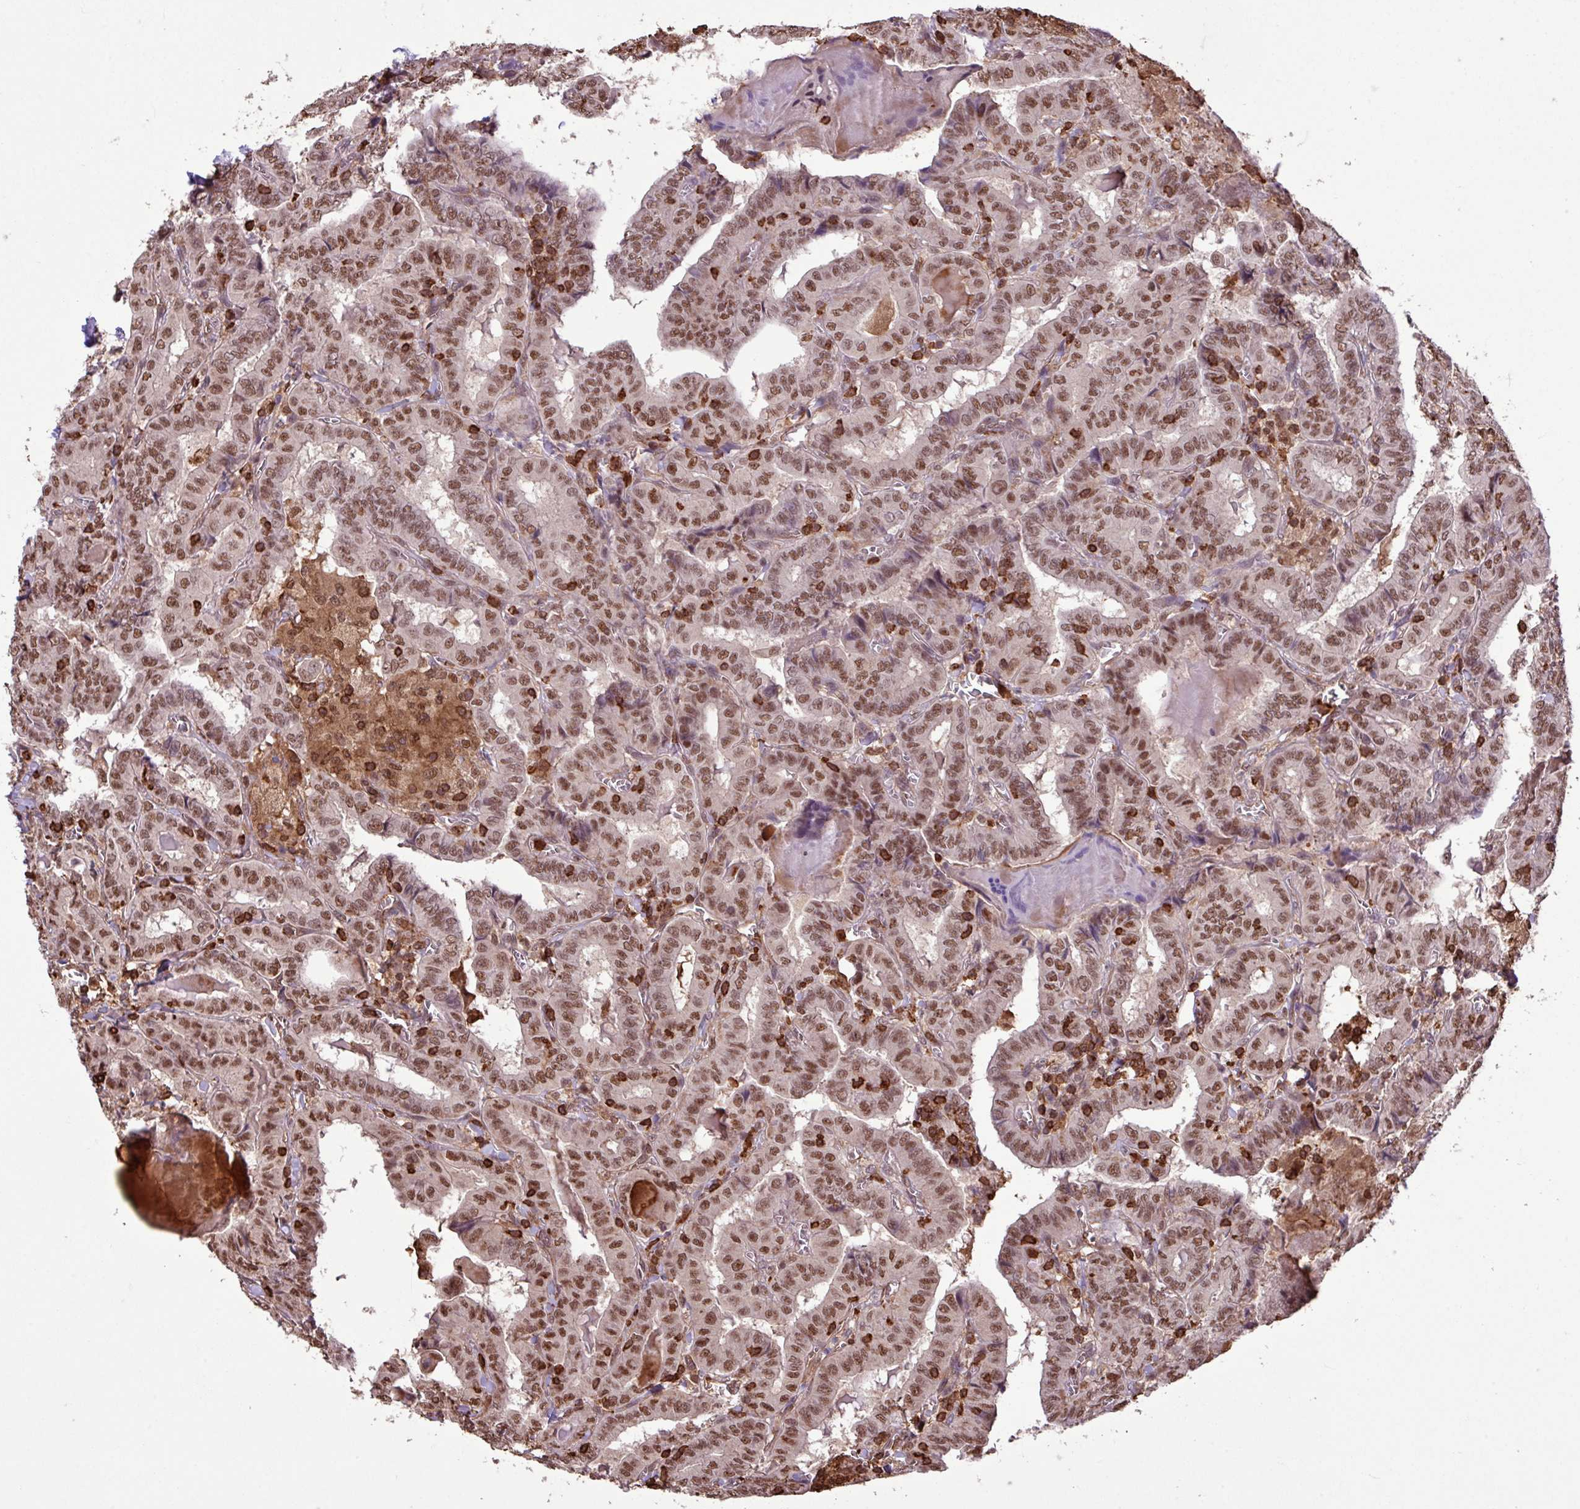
{"staining": {"intensity": "moderate", "quantity": ">75%", "location": "nuclear"}, "tissue": "thyroid cancer", "cell_type": "Tumor cells", "image_type": "cancer", "snomed": [{"axis": "morphology", "description": "Papillary adenocarcinoma, NOS"}, {"axis": "topography", "description": "Thyroid gland"}], "caption": "Thyroid papillary adenocarcinoma tissue exhibits moderate nuclear expression in about >75% of tumor cells", "gene": "GON7", "patient": {"sex": "female", "age": 72}}